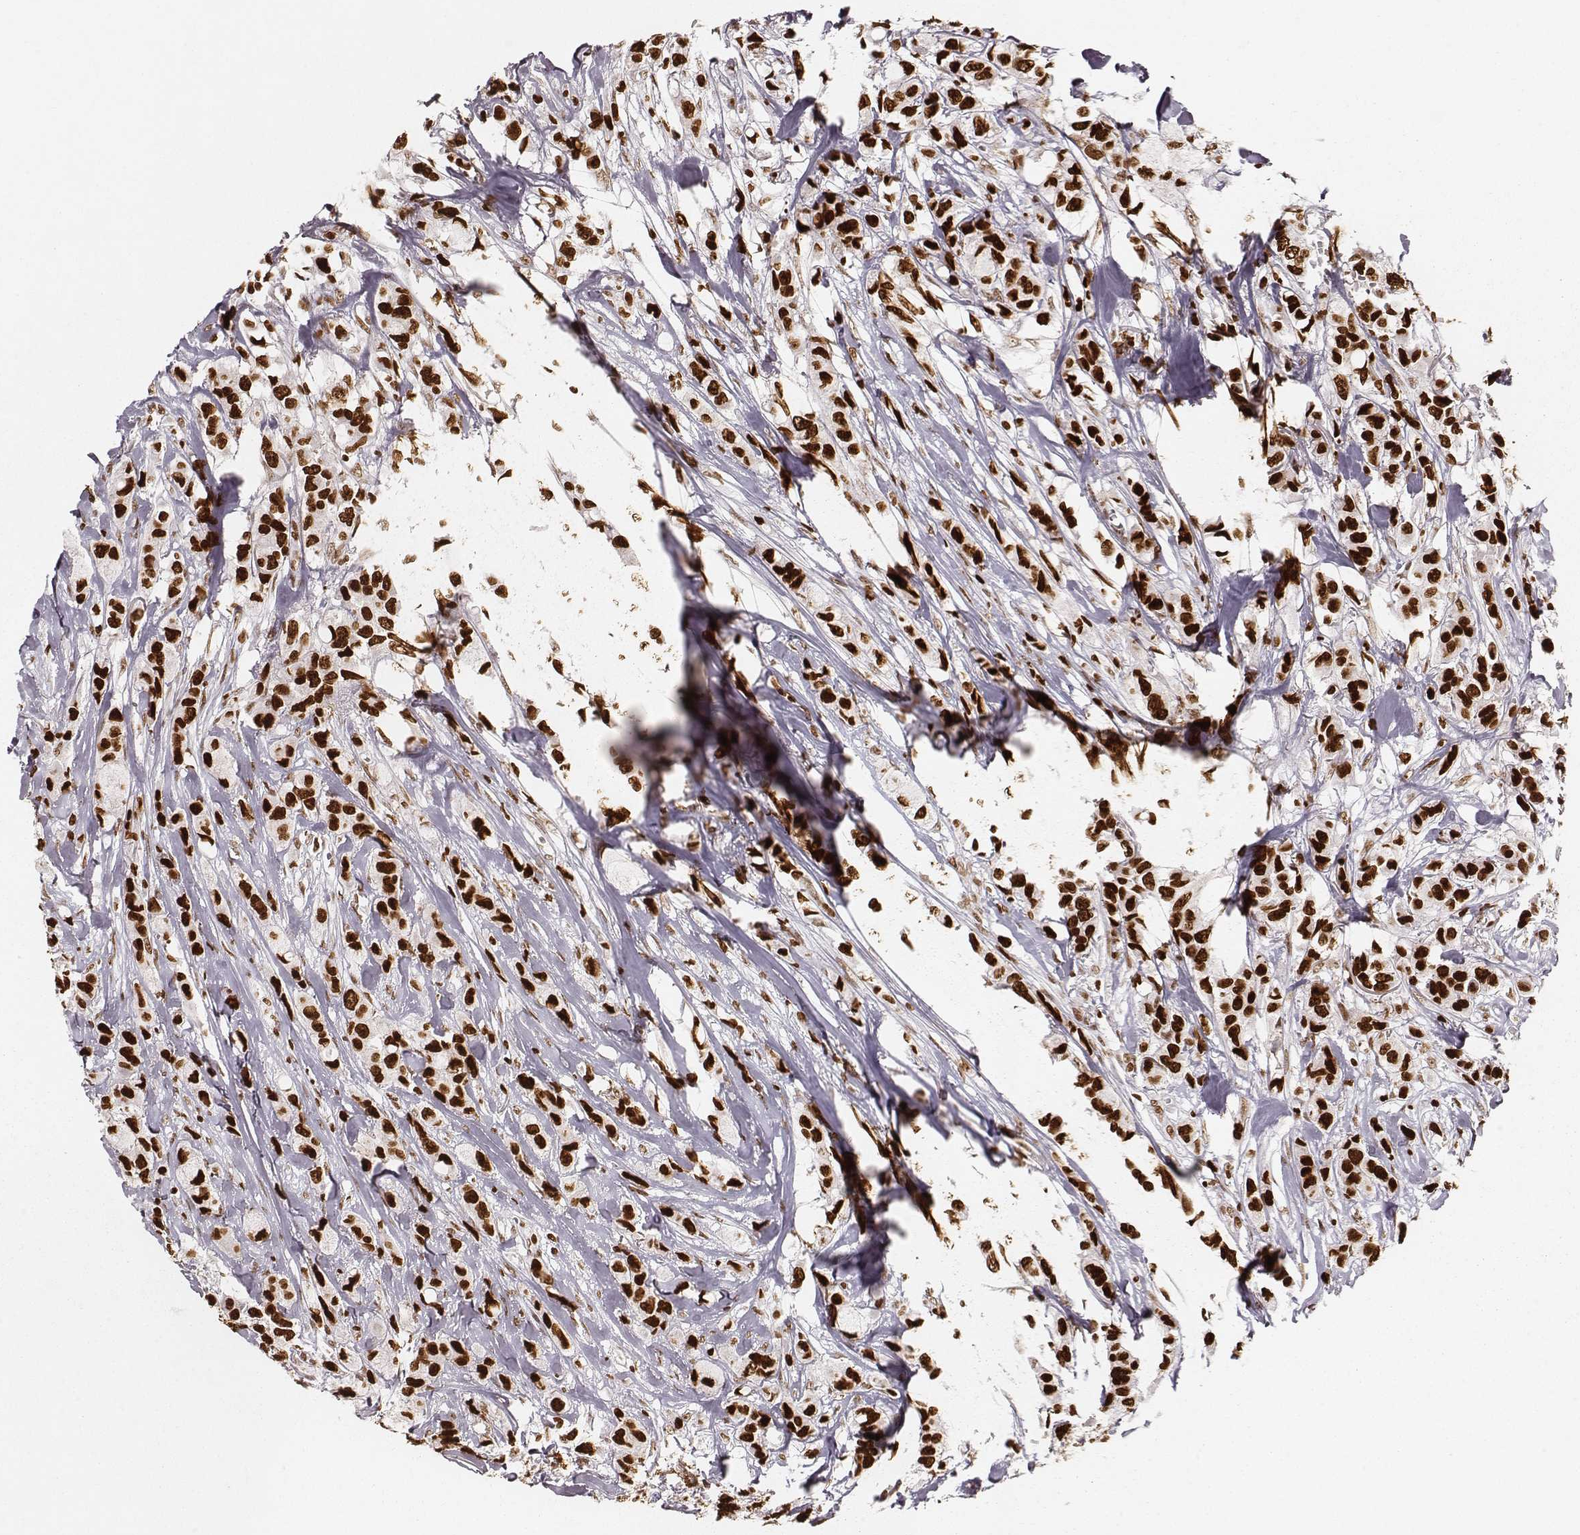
{"staining": {"intensity": "strong", "quantity": ">75%", "location": "nuclear"}, "tissue": "breast cancer", "cell_type": "Tumor cells", "image_type": "cancer", "snomed": [{"axis": "morphology", "description": "Duct carcinoma"}, {"axis": "topography", "description": "Breast"}], "caption": "Strong nuclear expression for a protein is seen in about >75% of tumor cells of breast cancer using immunohistochemistry (IHC).", "gene": "PARP1", "patient": {"sex": "female", "age": 85}}